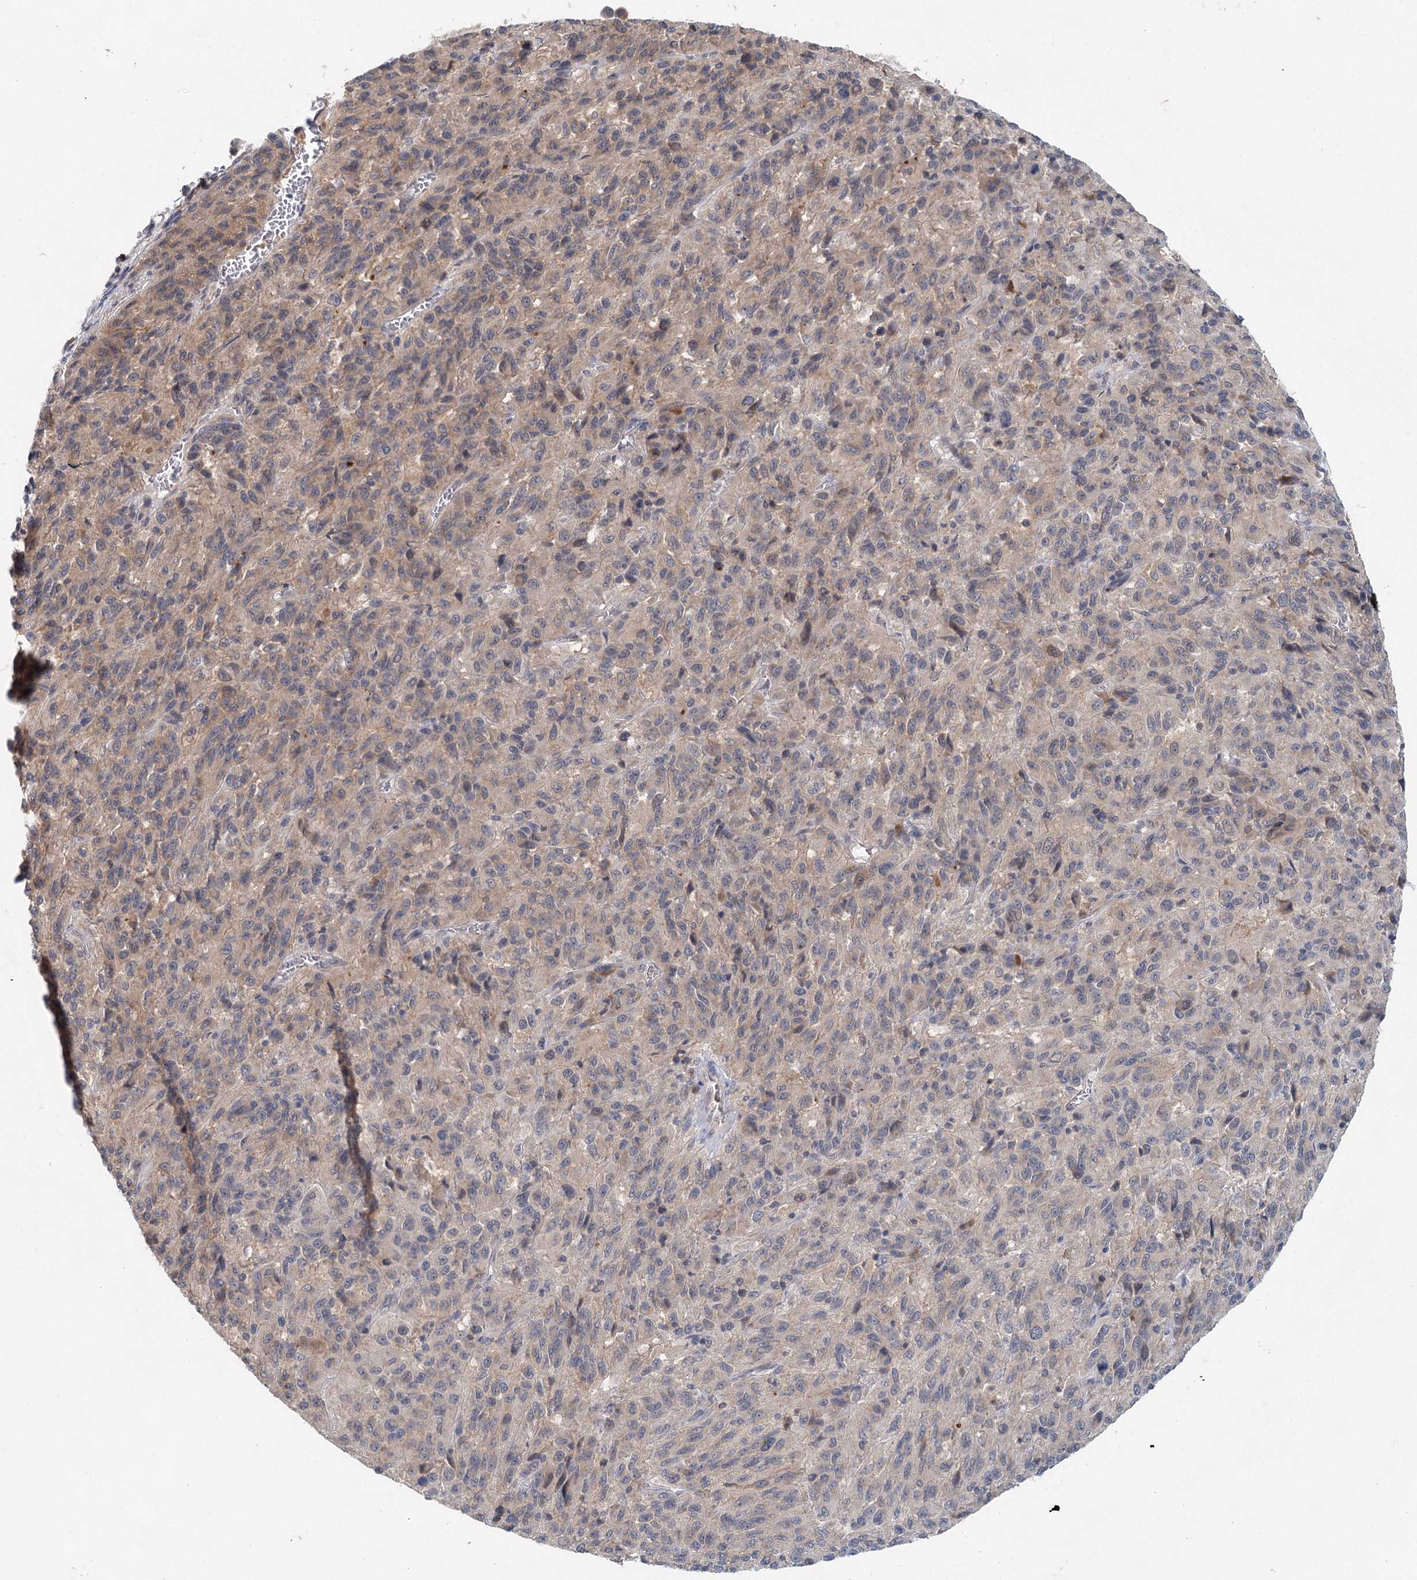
{"staining": {"intensity": "weak", "quantity": "<25%", "location": "cytoplasmic/membranous"}, "tissue": "melanoma", "cell_type": "Tumor cells", "image_type": "cancer", "snomed": [{"axis": "morphology", "description": "Malignant melanoma, Metastatic site"}, {"axis": "topography", "description": "Lung"}], "caption": "An IHC micrograph of melanoma is shown. There is no staining in tumor cells of melanoma.", "gene": "BLTP1", "patient": {"sex": "male", "age": 64}}